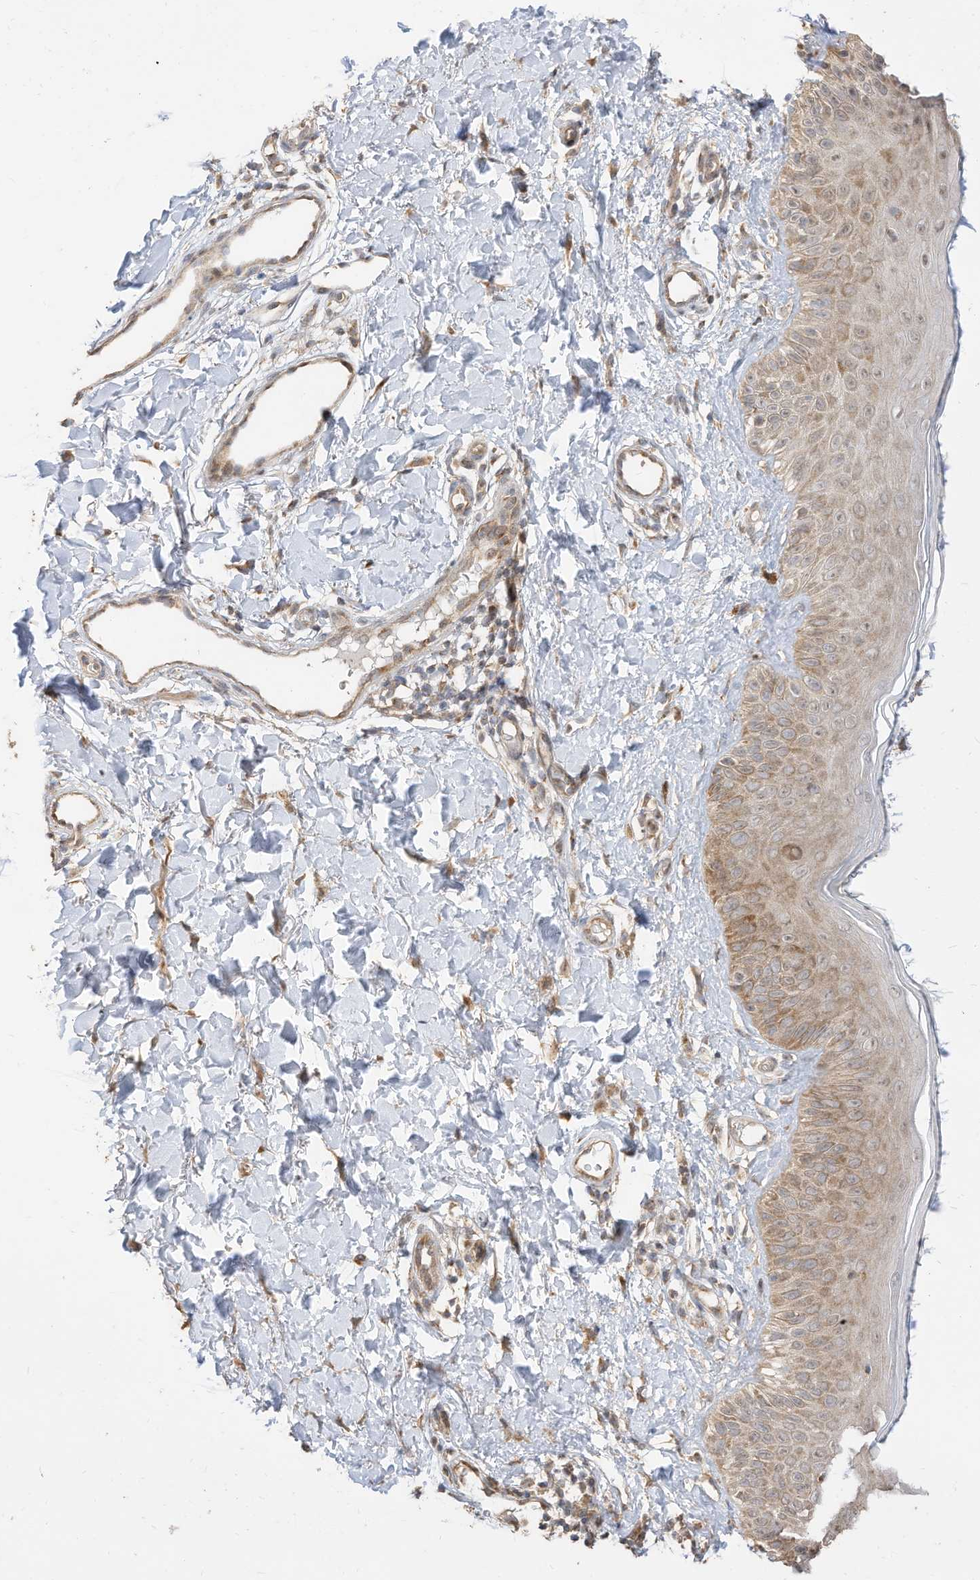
{"staining": {"intensity": "moderate", "quantity": ">75%", "location": "cytoplasmic/membranous"}, "tissue": "skin", "cell_type": "Fibroblasts", "image_type": "normal", "snomed": [{"axis": "morphology", "description": "Normal tissue, NOS"}, {"axis": "topography", "description": "Skin"}], "caption": "About >75% of fibroblasts in unremarkable human skin show moderate cytoplasmic/membranous protein staining as visualized by brown immunohistochemical staining.", "gene": "CAGE1", "patient": {"sex": "male", "age": 52}}